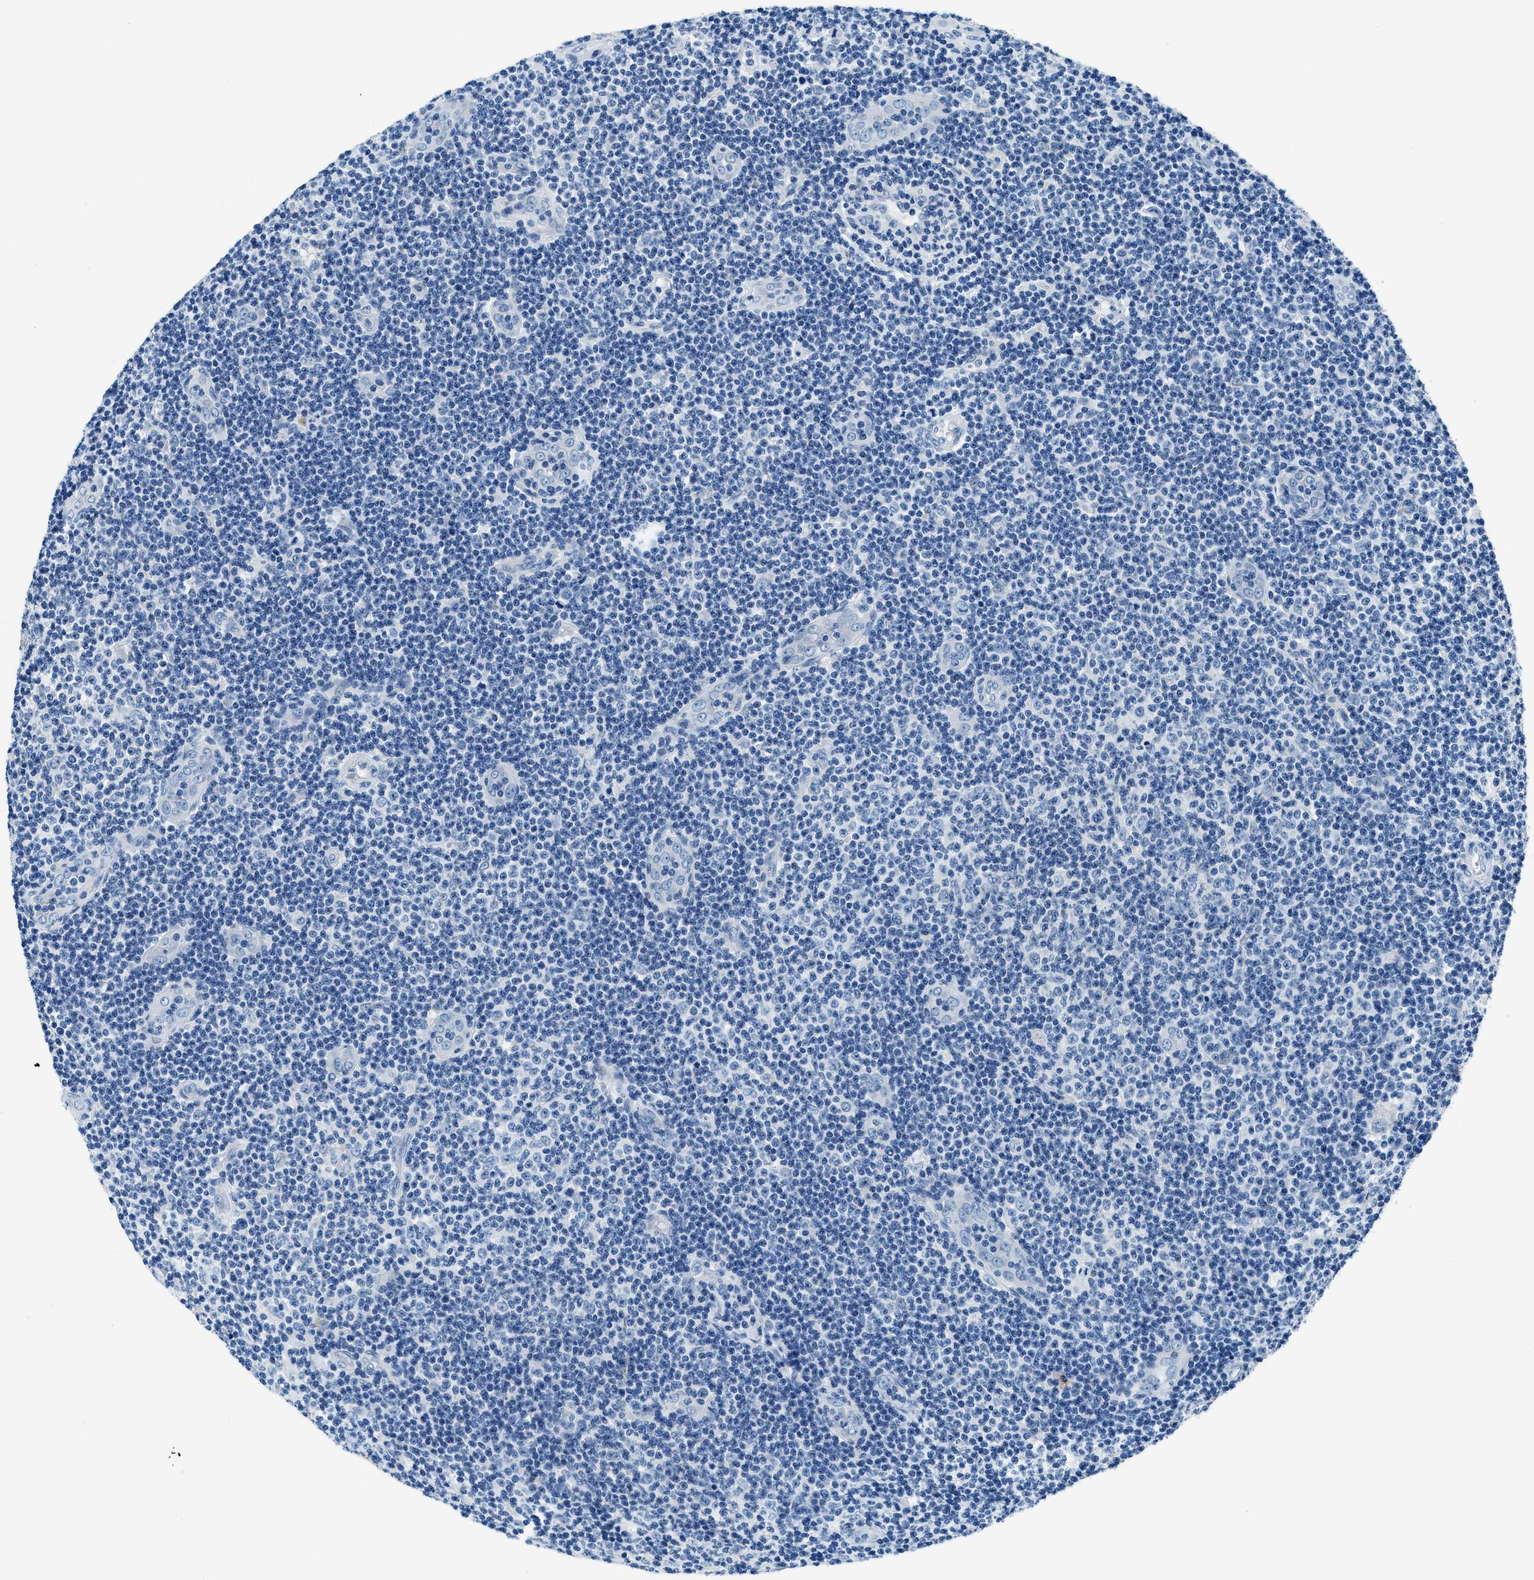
{"staining": {"intensity": "negative", "quantity": "none", "location": "none"}, "tissue": "lymphoma", "cell_type": "Tumor cells", "image_type": "cancer", "snomed": [{"axis": "morphology", "description": "Malignant lymphoma, non-Hodgkin's type, Low grade"}, {"axis": "topography", "description": "Lymph node"}], "caption": "DAB immunohistochemical staining of low-grade malignant lymphoma, non-Hodgkin's type displays no significant staining in tumor cells.", "gene": "UBAC2", "patient": {"sex": "male", "age": 83}}